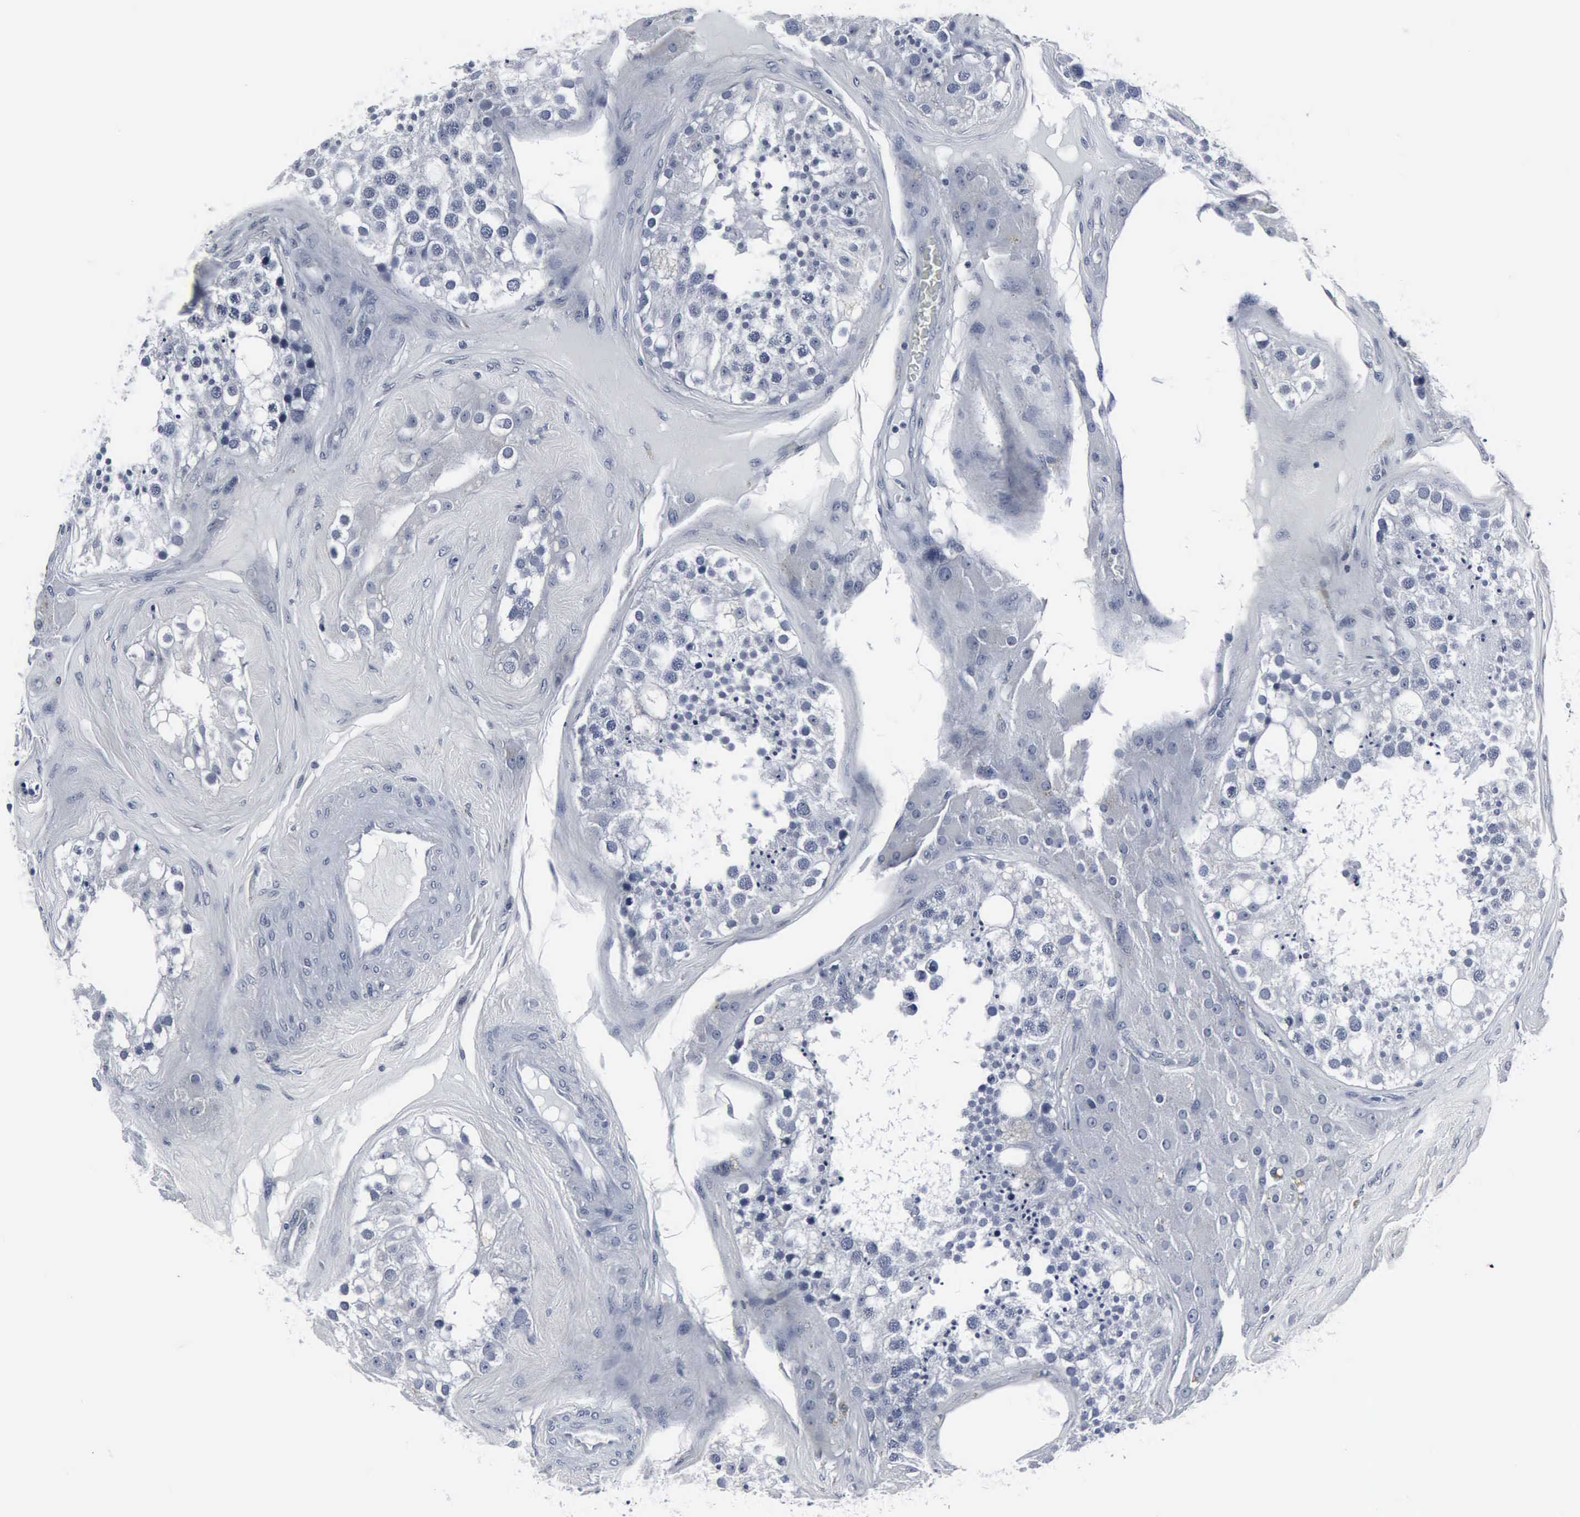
{"staining": {"intensity": "negative", "quantity": "none", "location": "none"}, "tissue": "testis", "cell_type": "Cells in seminiferous ducts", "image_type": "normal", "snomed": [{"axis": "morphology", "description": "Normal tissue, NOS"}, {"axis": "topography", "description": "Testis"}], "caption": "A micrograph of human testis is negative for staining in cells in seminiferous ducts. (Stains: DAB immunohistochemistry (IHC) with hematoxylin counter stain, Microscopy: brightfield microscopy at high magnification).", "gene": "SNAP25", "patient": {"sex": "male", "age": 68}}